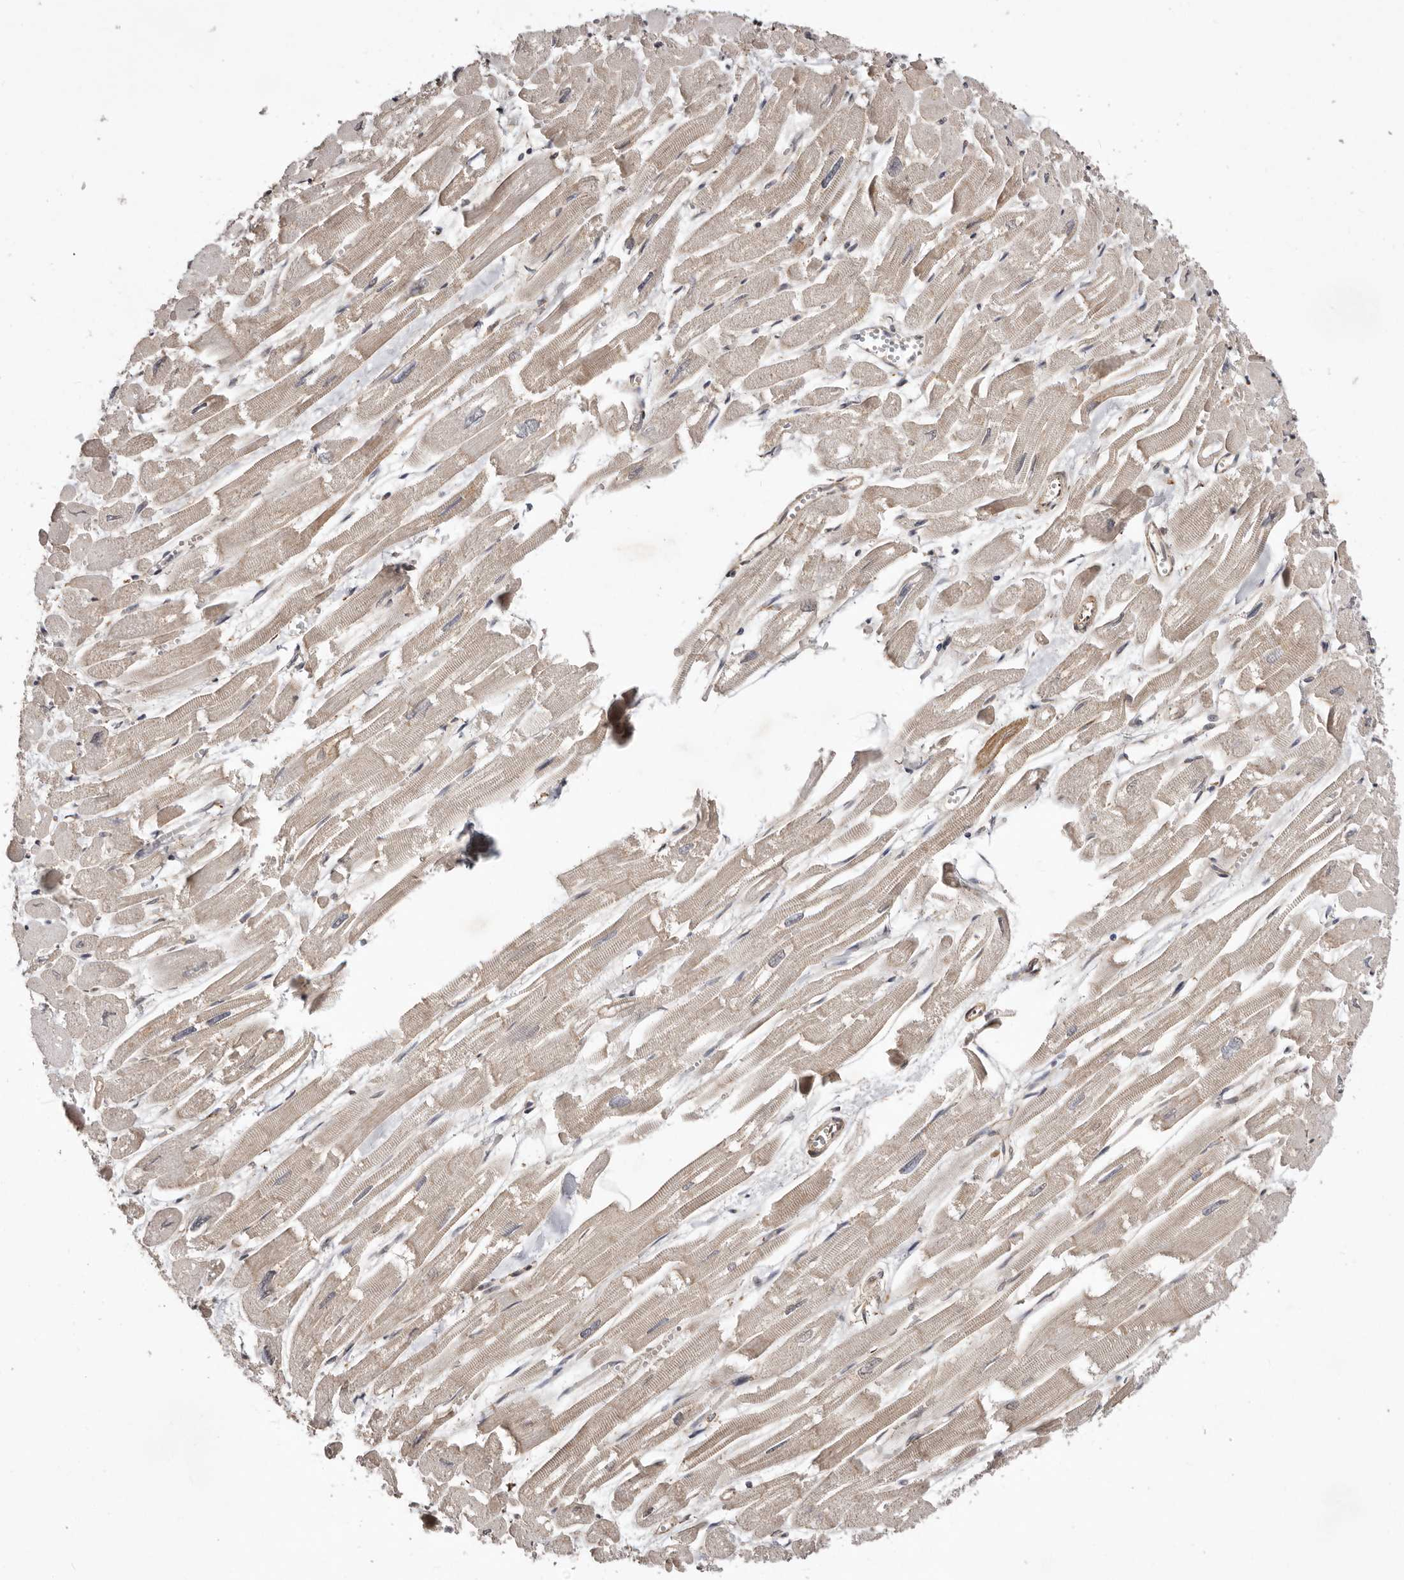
{"staining": {"intensity": "weak", "quantity": "25%-75%", "location": "cytoplasmic/membranous"}, "tissue": "heart muscle", "cell_type": "Cardiomyocytes", "image_type": "normal", "snomed": [{"axis": "morphology", "description": "Normal tissue, NOS"}, {"axis": "topography", "description": "Heart"}], "caption": "Cardiomyocytes show low levels of weak cytoplasmic/membranous staining in about 25%-75% of cells in unremarkable heart muscle.", "gene": "RRM2B", "patient": {"sex": "male", "age": 54}}